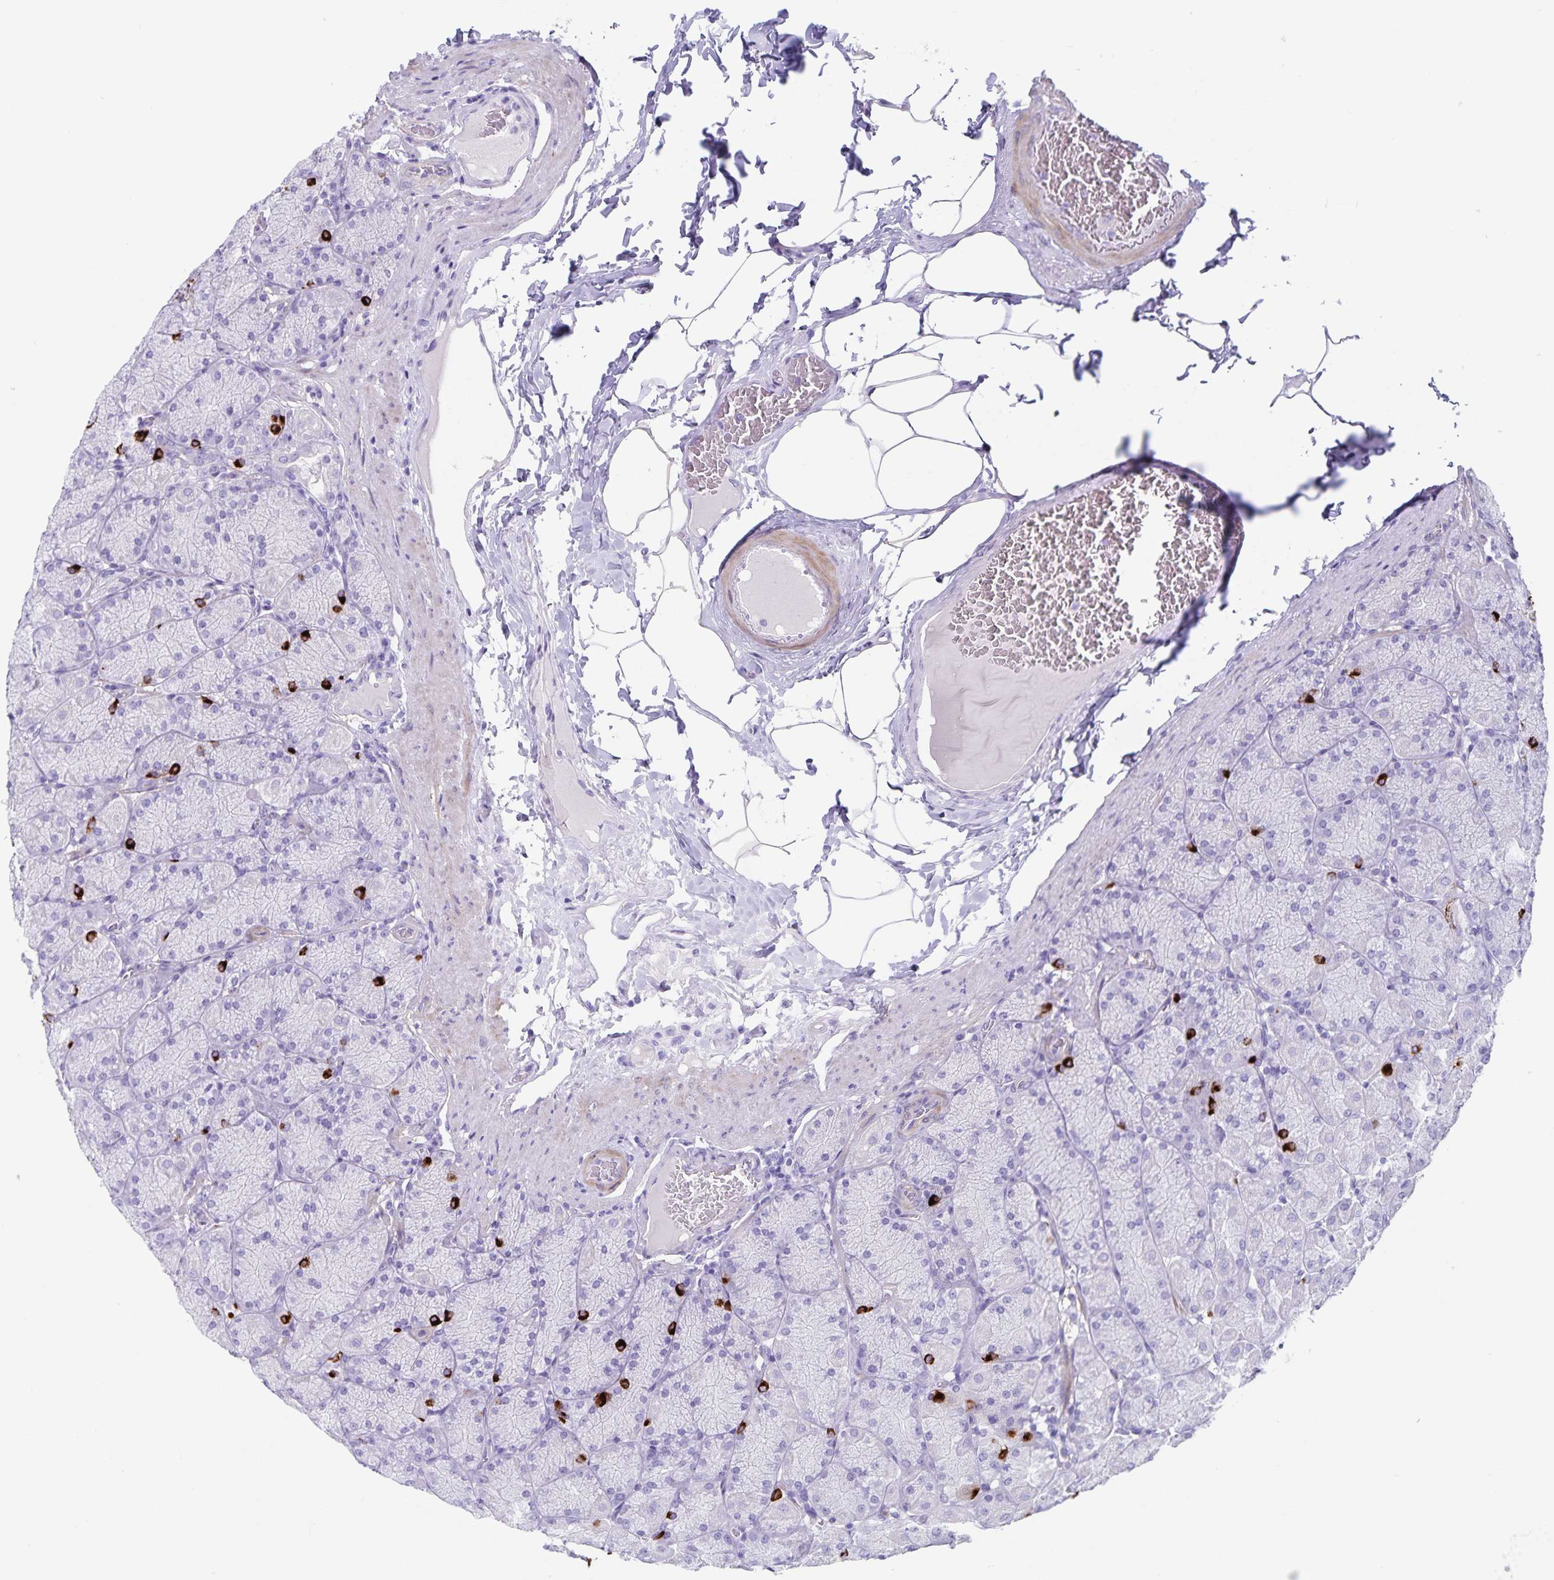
{"staining": {"intensity": "weak", "quantity": "<25%", "location": "cytoplasmic/membranous"}, "tissue": "stomach", "cell_type": "Glandular cells", "image_type": "normal", "snomed": [{"axis": "morphology", "description": "Normal tissue, NOS"}, {"axis": "topography", "description": "Stomach, upper"}], "caption": "This is an IHC image of normal stomach. There is no expression in glandular cells.", "gene": "C11orf42", "patient": {"sex": "female", "age": 56}}